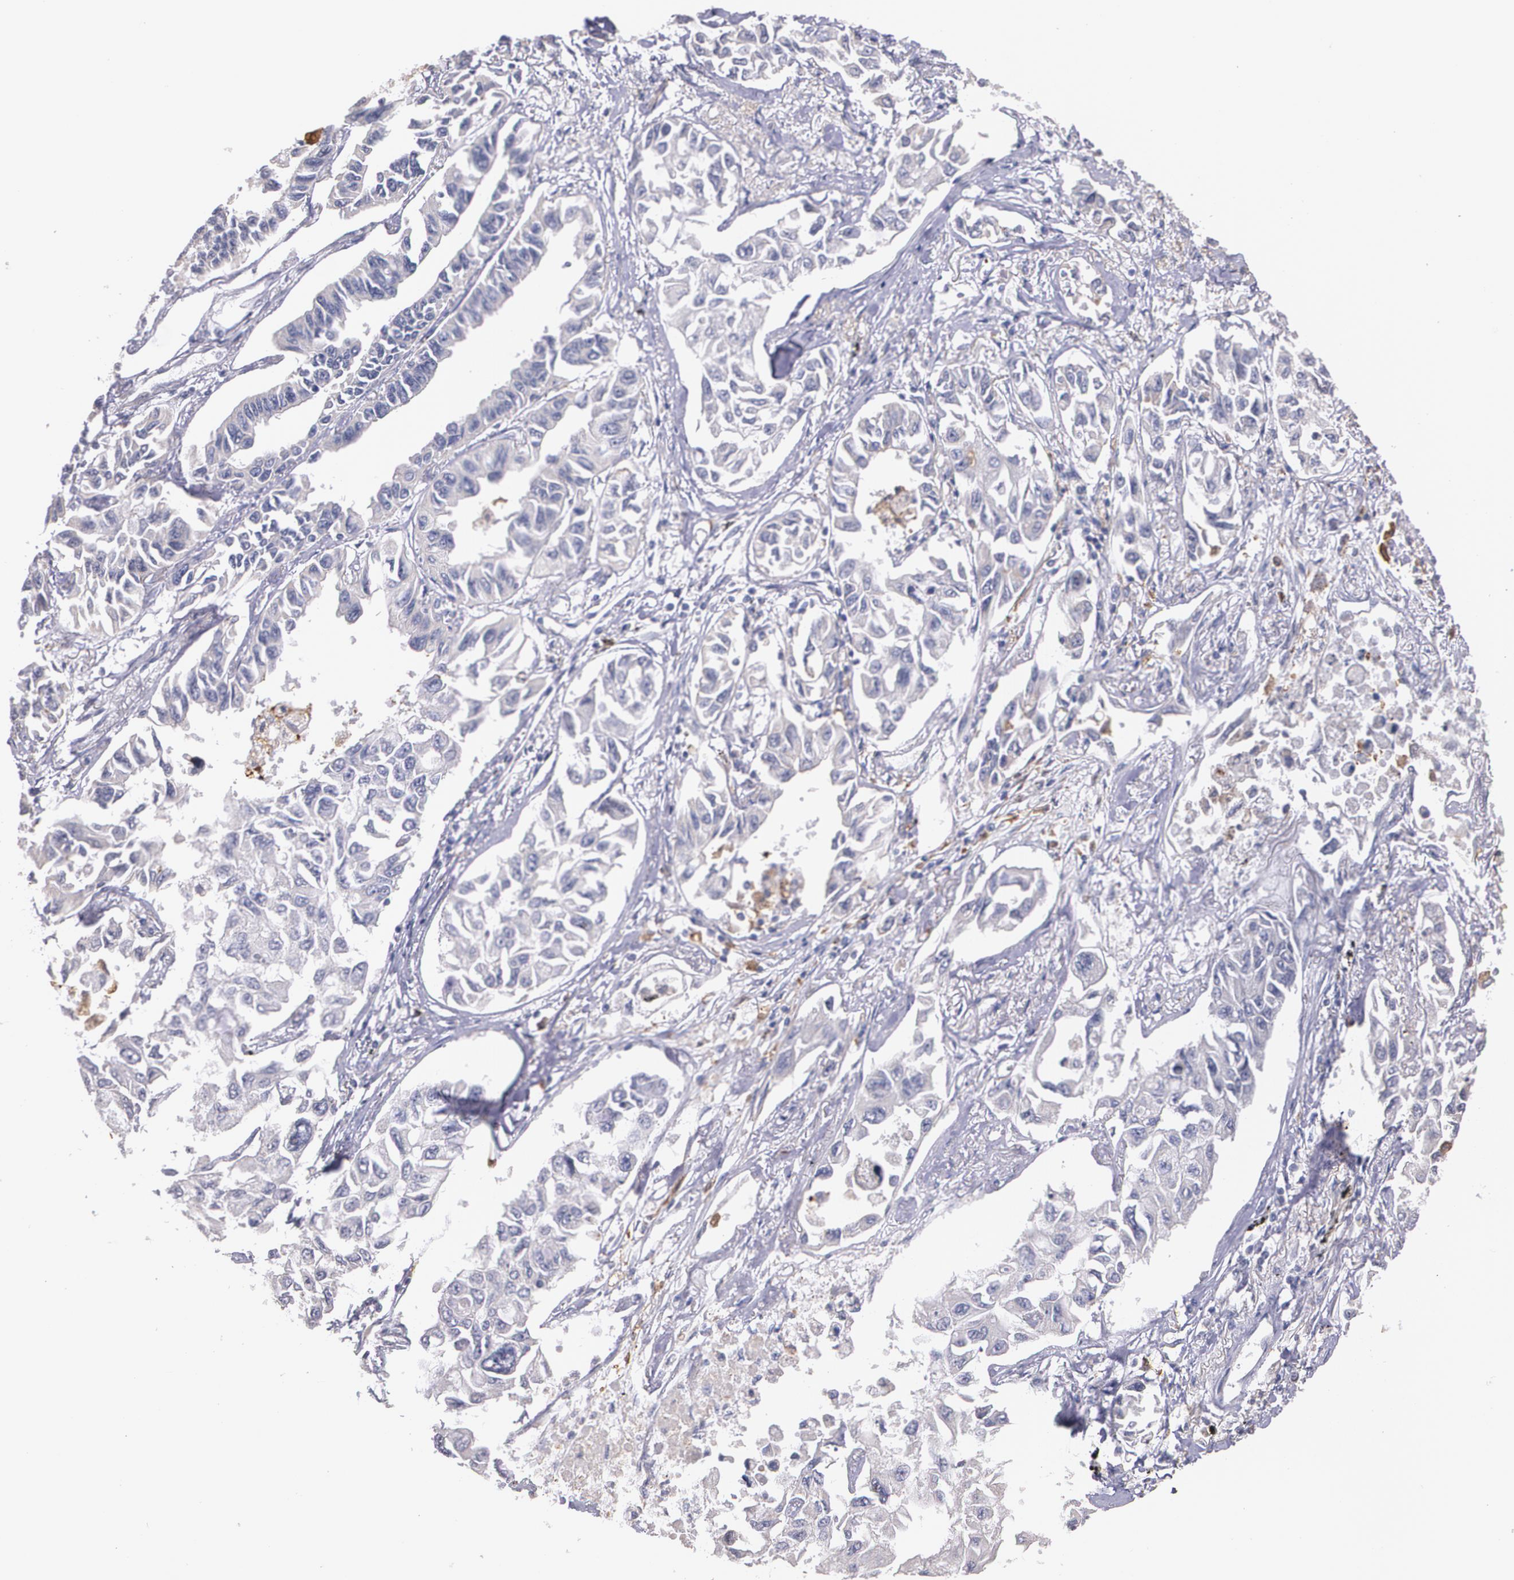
{"staining": {"intensity": "negative", "quantity": "none", "location": "none"}, "tissue": "lung cancer", "cell_type": "Tumor cells", "image_type": "cancer", "snomed": [{"axis": "morphology", "description": "Adenocarcinoma, NOS"}, {"axis": "topography", "description": "Lung"}], "caption": "Human adenocarcinoma (lung) stained for a protein using immunohistochemistry (IHC) demonstrates no positivity in tumor cells.", "gene": "AMBP", "patient": {"sex": "male", "age": 64}}